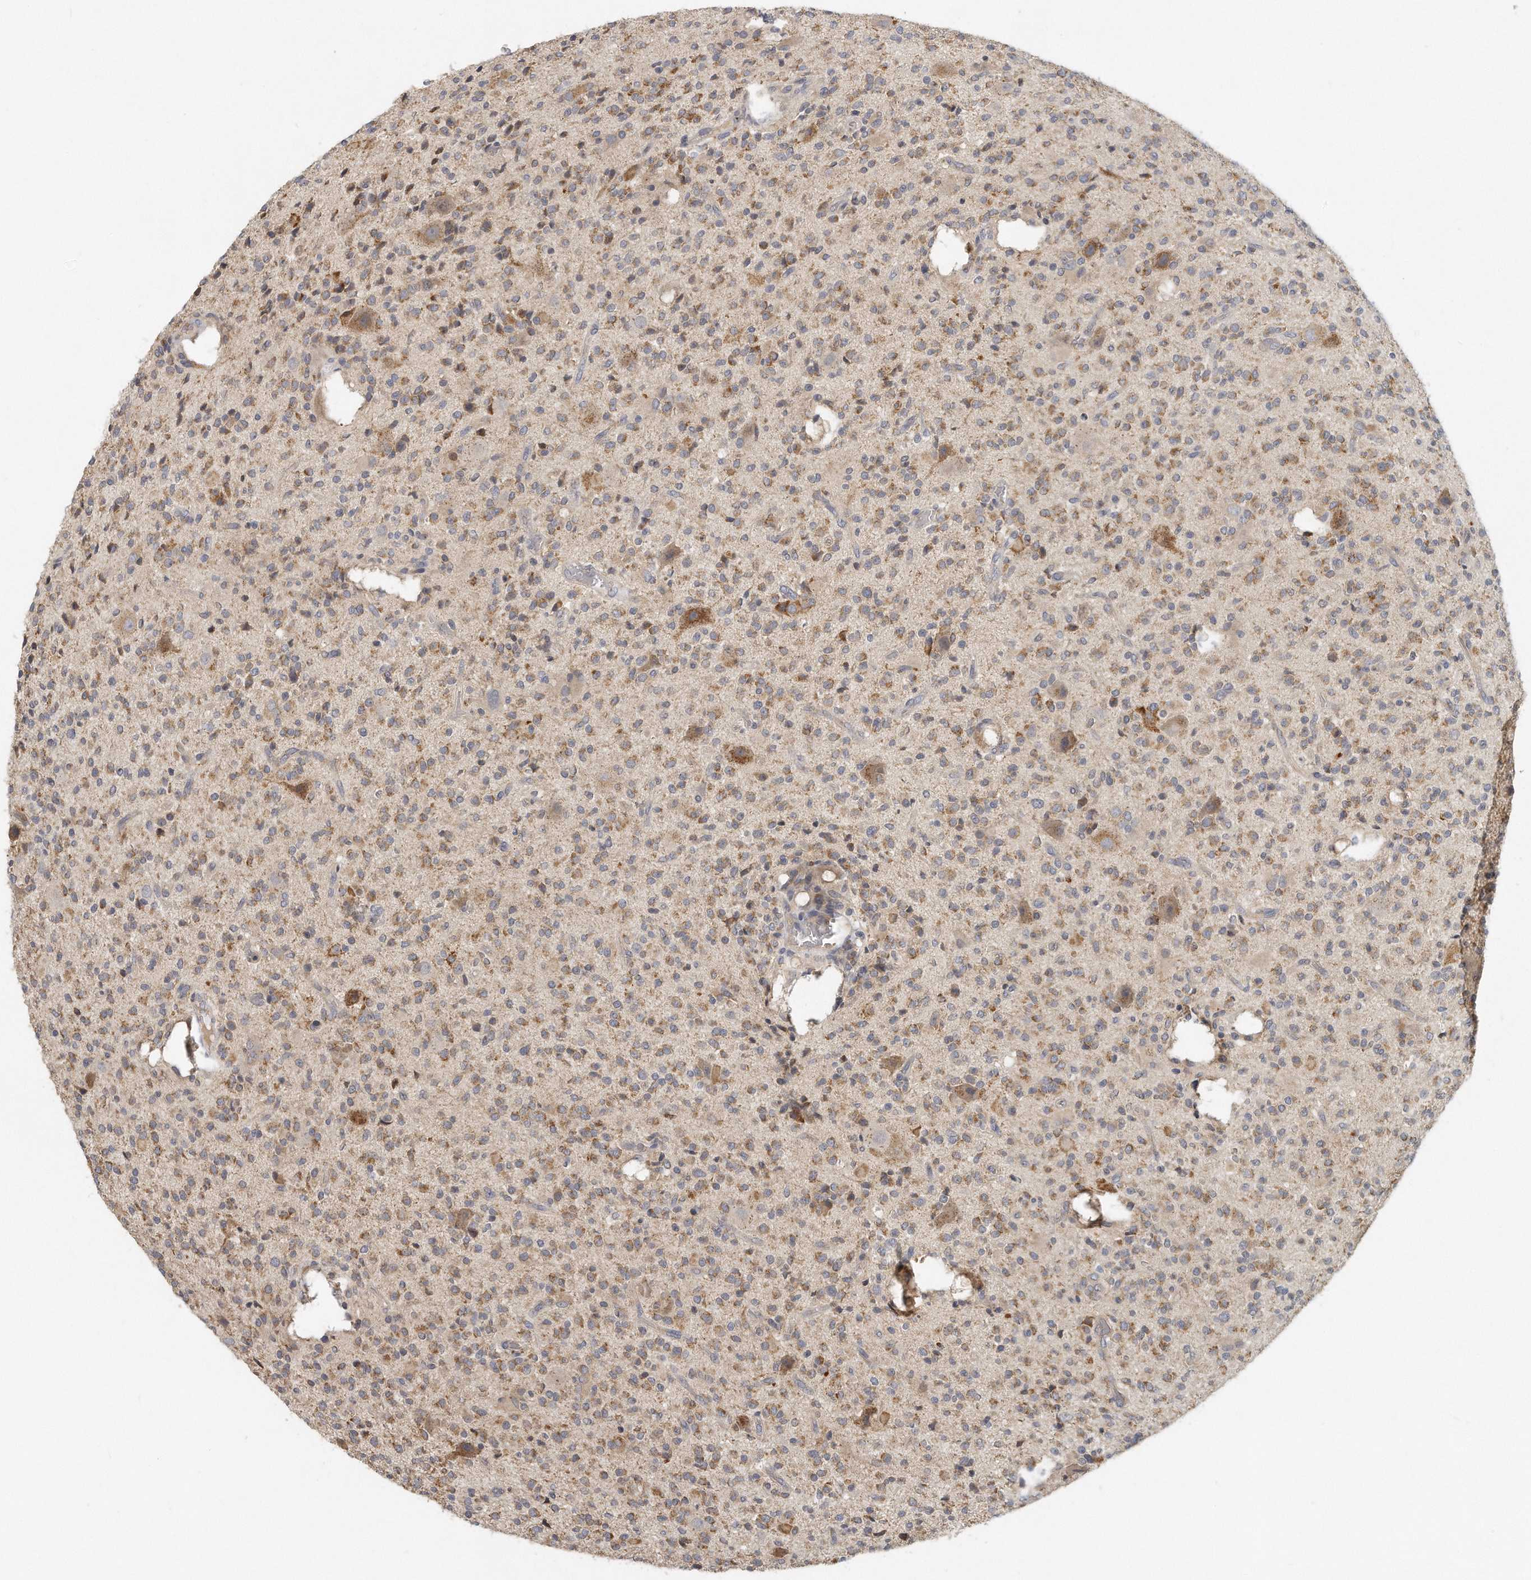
{"staining": {"intensity": "moderate", "quantity": "25%-75%", "location": "cytoplasmic/membranous"}, "tissue": "glioma", "cell_type": "Tumor cells", "image_type": "cancer", "snomed": [{"axis": "morphology", "description": "Glioma, malignant, High grade"}, {"axis": "topography", "description": "Brain"}], "caption": "Immunohistochemical staining of high-grade glioma (malignant) shows medium levels of moderate cytoplasmic/membranous protein staining in approximately 25%-75% of tumor cells. (Brightfield microscopy of DAB IHC at high magnification).", "gene": "TRAPPC14", "patient": {"sex": "male", "age": 34}}